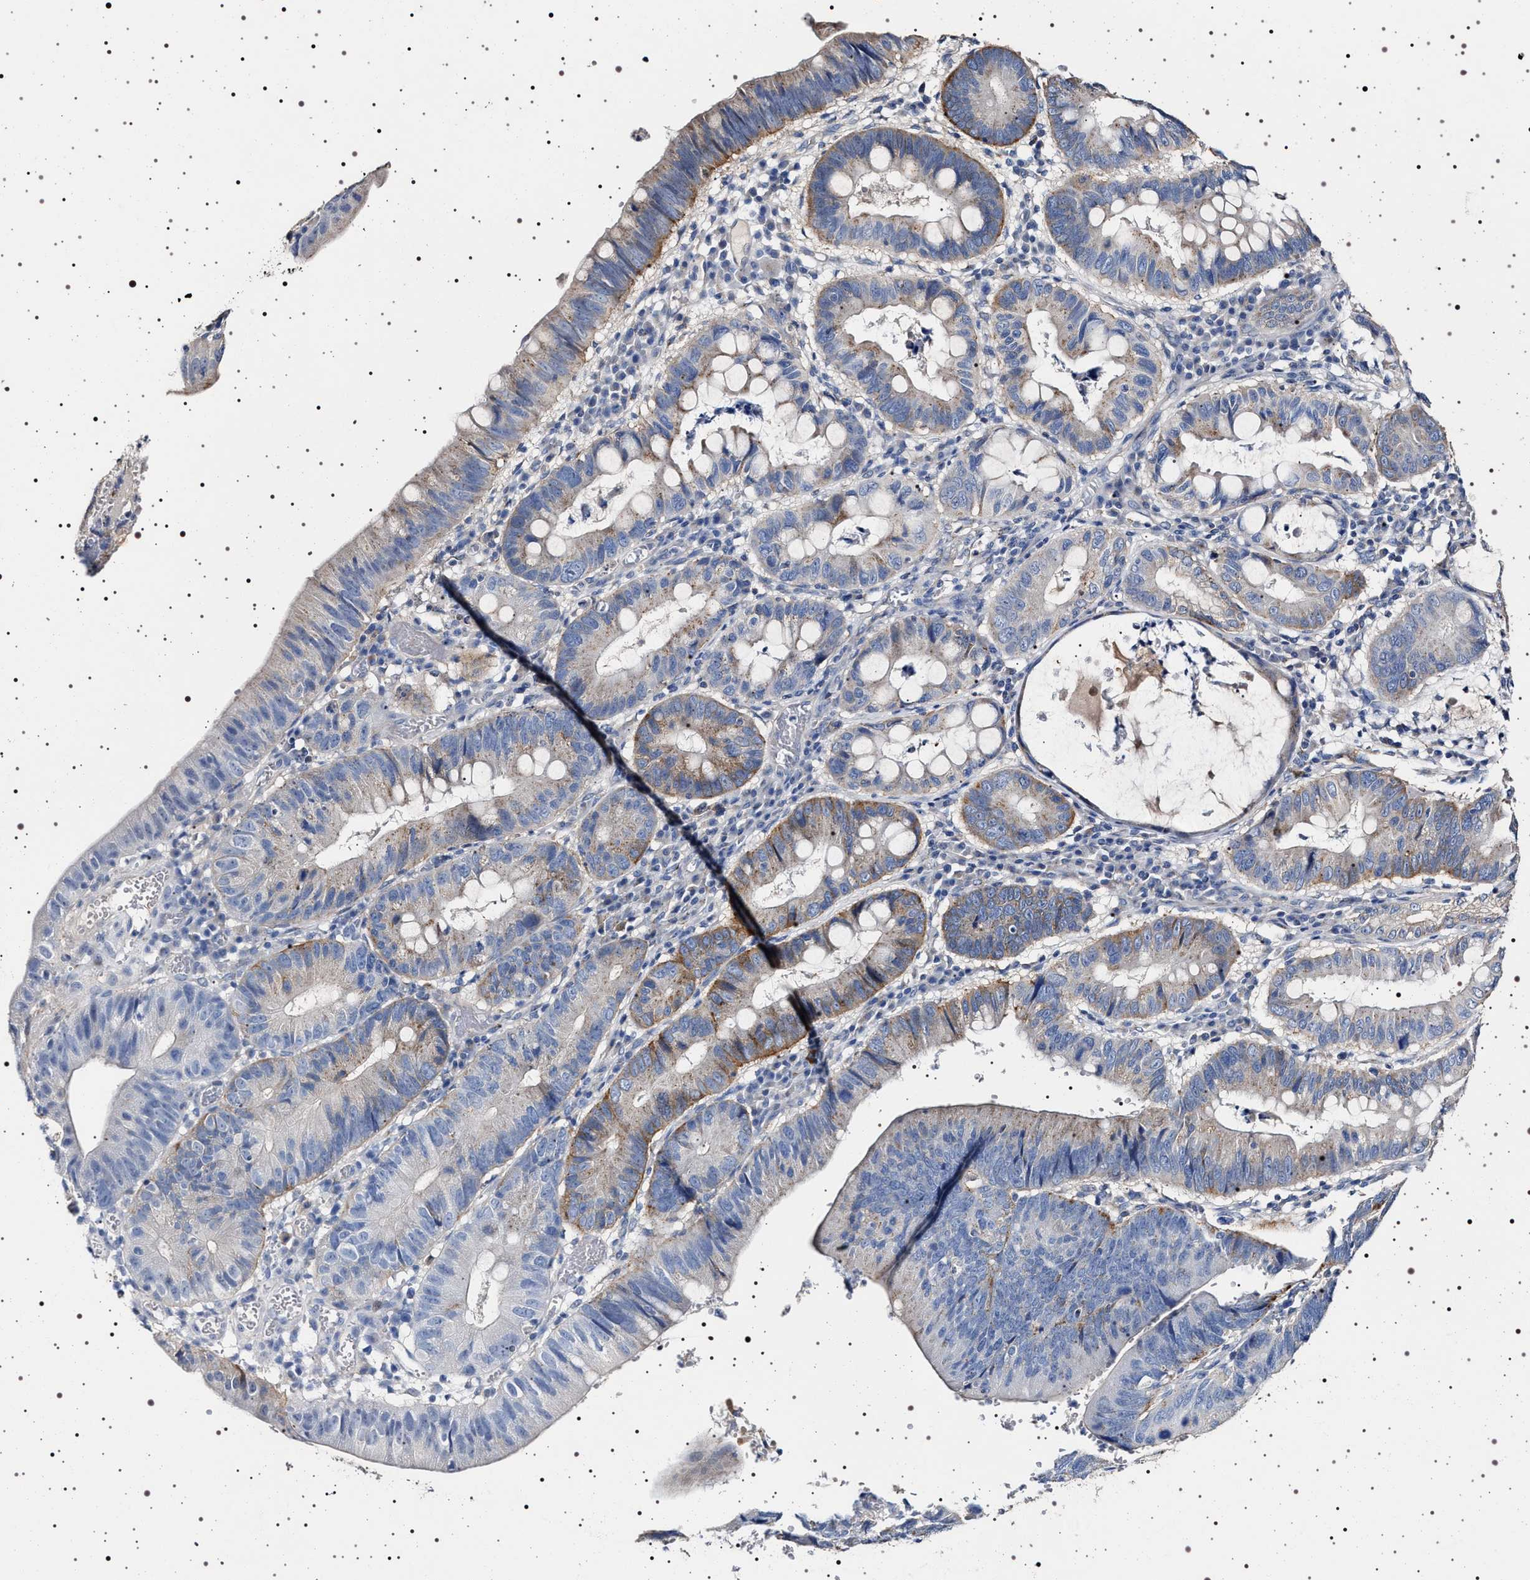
{"staining": {"intensity": "moderate", "quantity": "<25%", "location": "cytoplasmic/membranous"}, "tissue": "stomach cancer", "cell_type": "Tumor cells", "image_type": "cancer", "snomed": [{"axis": "morphology", "description": "Adenocarcinoma, NOS"}, {"axis": "topography", "description": "Stomach"}], "caption": "A histopathology image showing moderate cytoplasmic/membranous staining in about <25% of tumor cells in adenocarcinoma (stomach), as visualized by brown immunohistochemical staining.", "gene": "NAALADL2", "patient": {"sex": "male", "age": 59}}